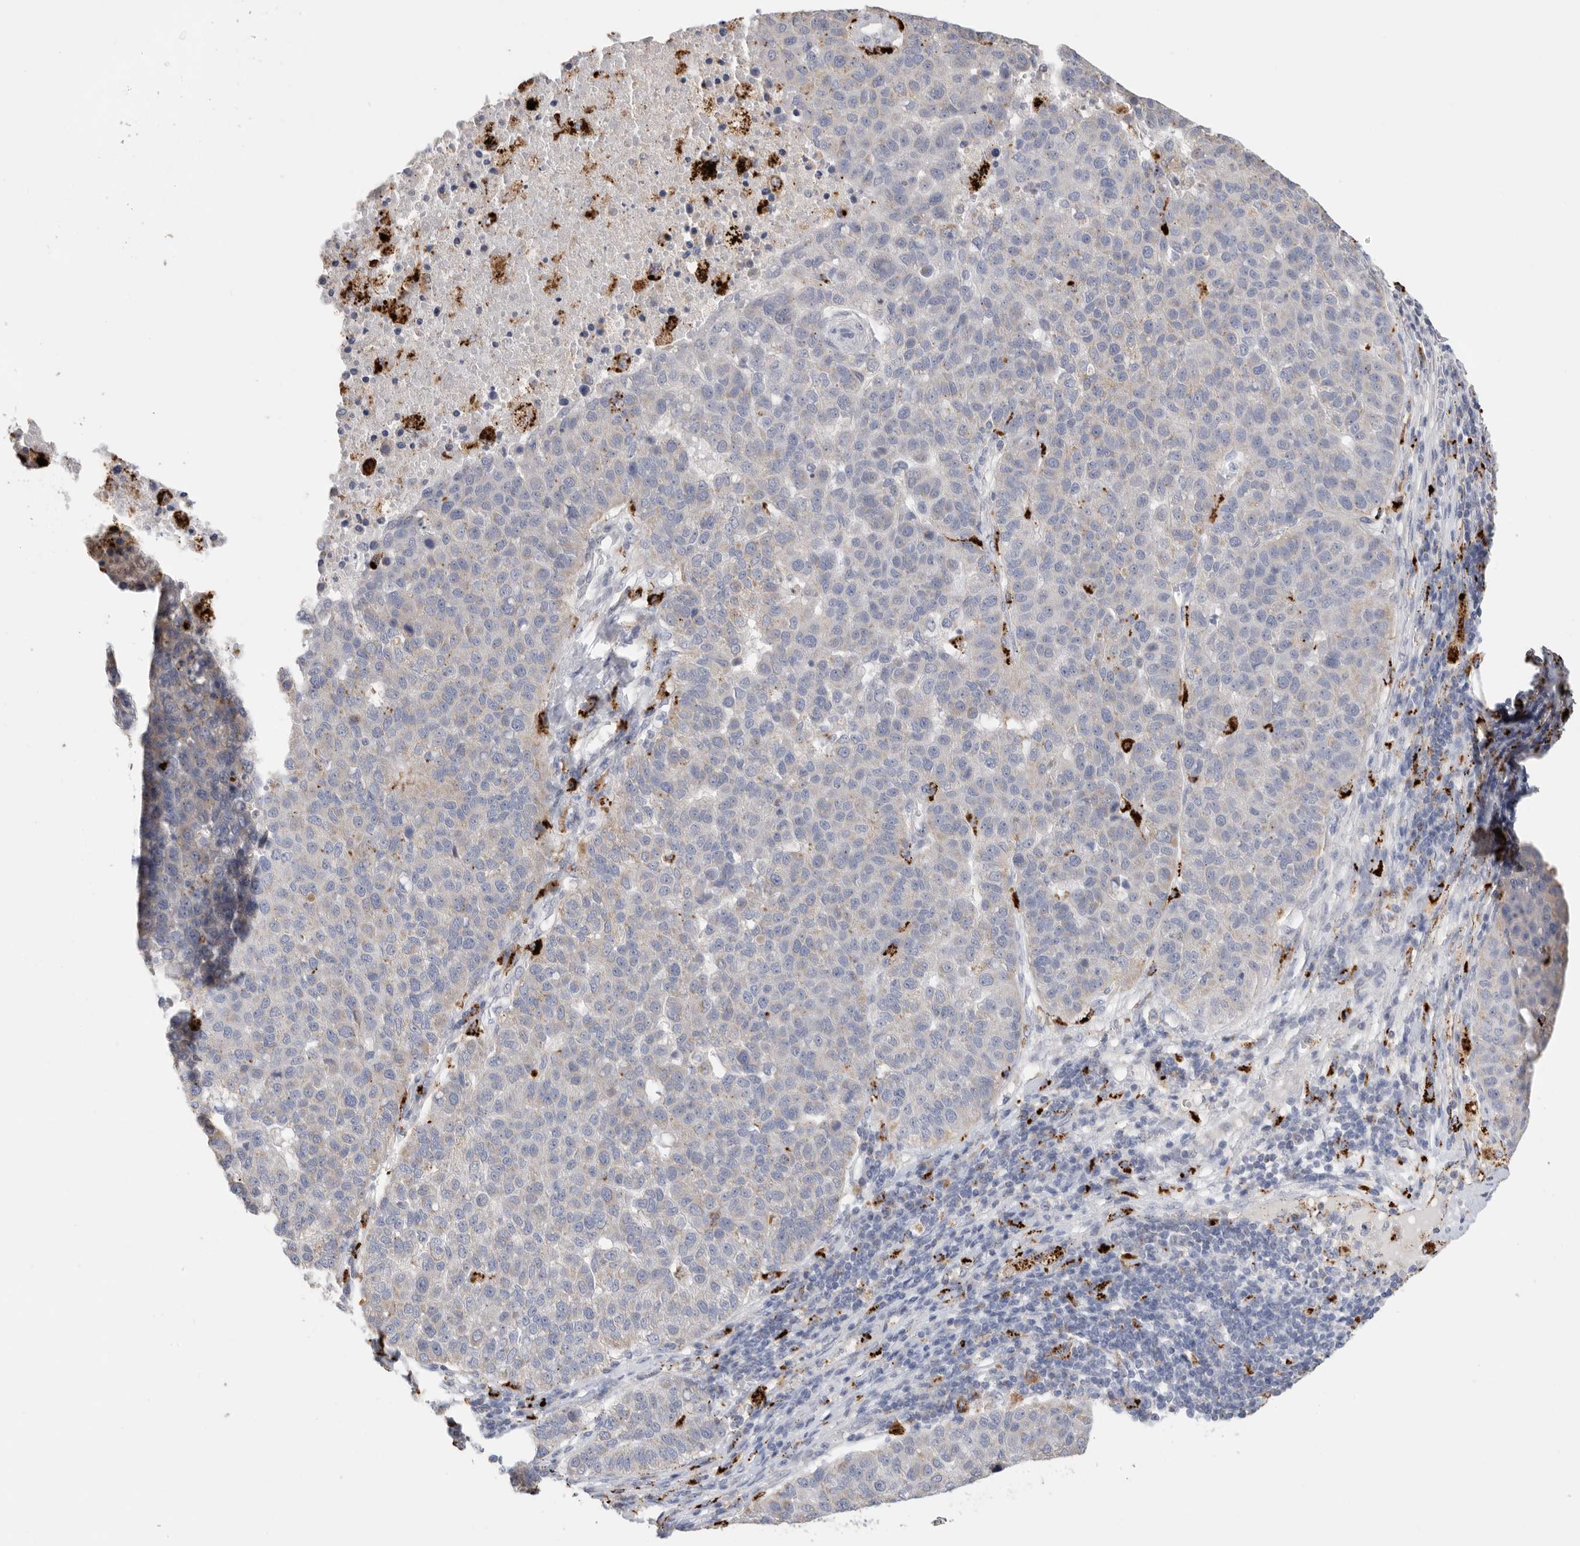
{"staining": {"intensity": "weak", "quantity": "<25%", "location": "cytoplasmic/membranous"}, "tissue": "pancreatic cancer", "cell_type": "Tumor cells", "image_type": "cancer", "snomed": [{"axis": "morphology", "description": "Adenocarcinoma, NOS"}, {"axis": "topography", "description": "Pancreas"}], "caption": "Immunohistochemical staining of human adenocarcinoma (pancreatic) reveals no significant staining in tumor cells.", "gene": "GGH", "patient": {"sex": "female", "age": 61}}